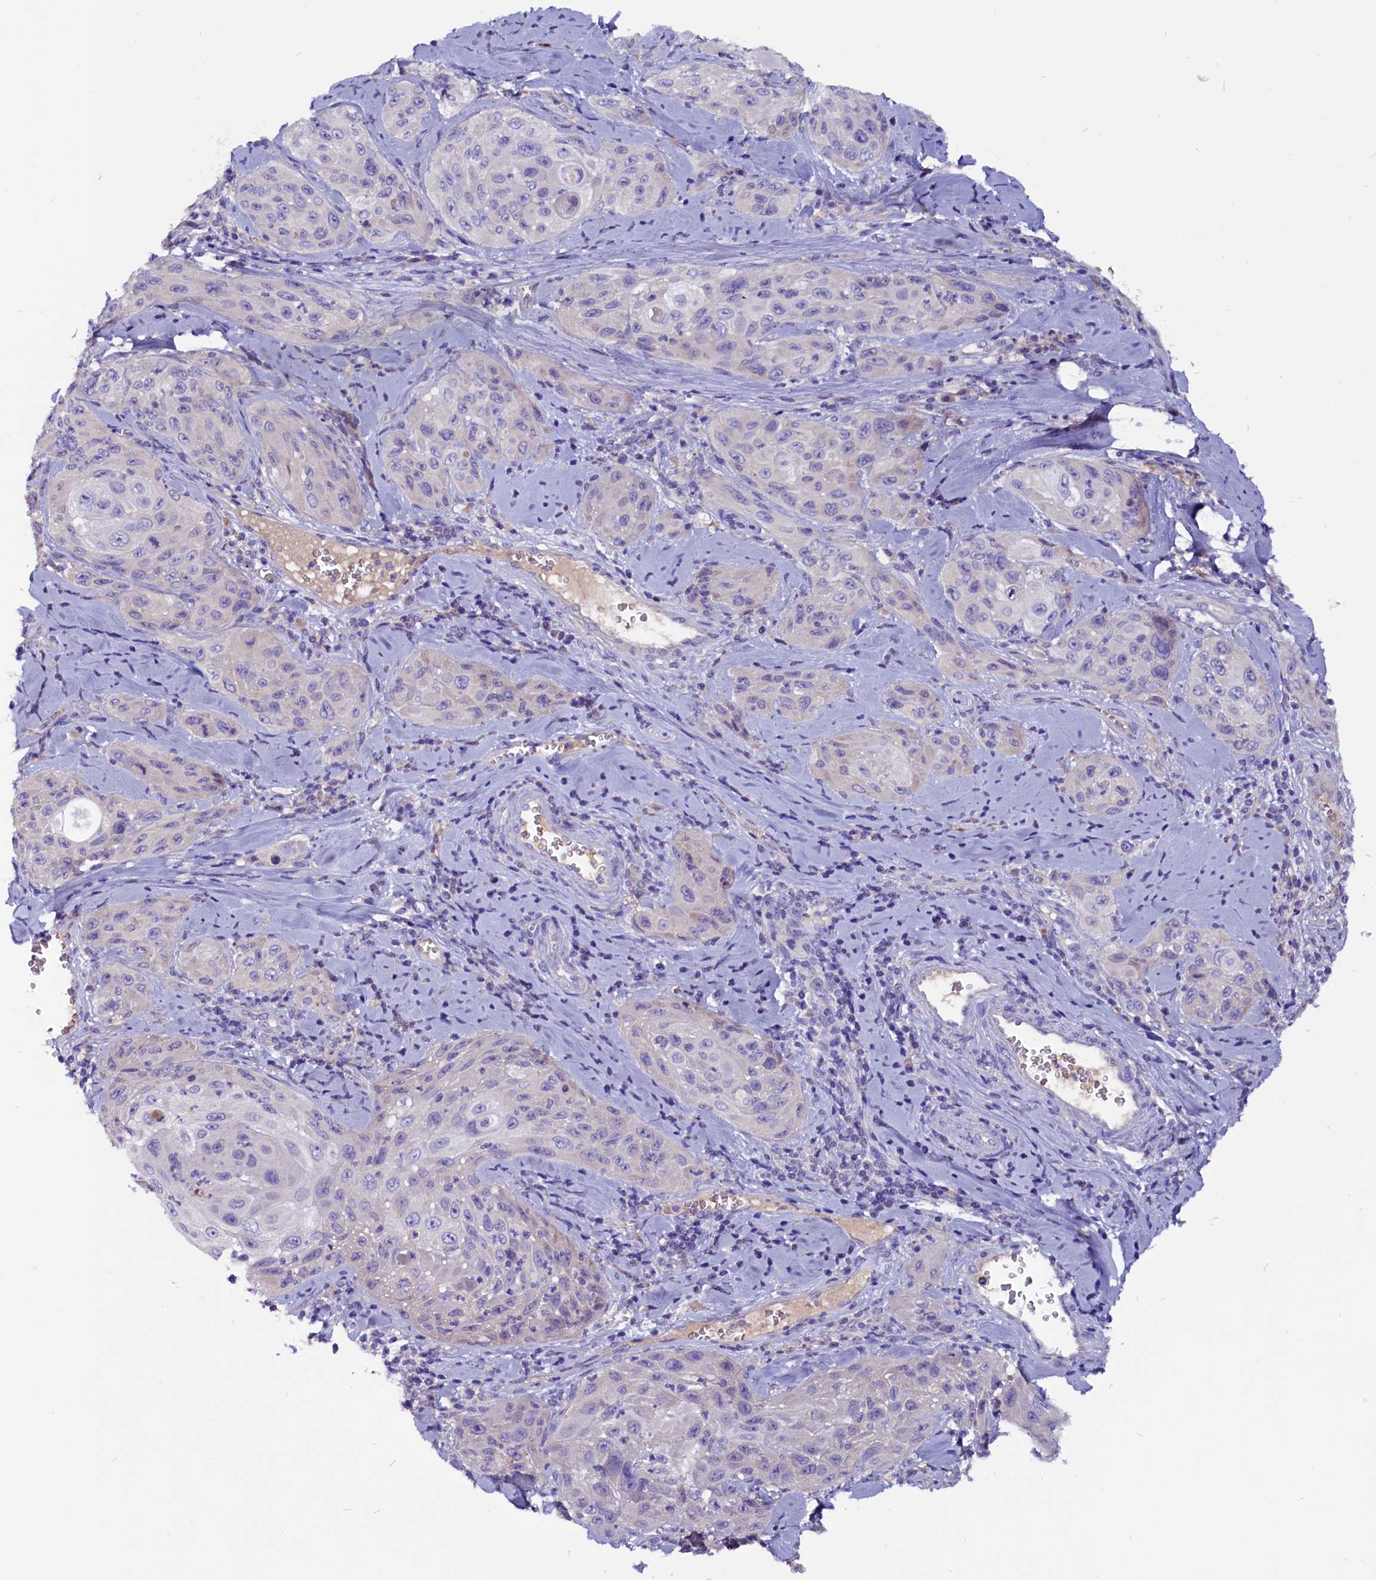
{"staining": {"intensity": "negative", "quantity": "none", "location": "none"}, "tissue": "cervical cancer", "cell_type": "Tumor cells", "image_type": "cancer", "snomed": [{"axis": "morphology", "description": "Squamous cell carcinoma, NOS"}, {"axis": "topography", "description": "Cervix"}], "caption": "DAB (3,3'-diaminobenzidine) immunohistochemical staining of squamous cell carcinoma (cervical) reveals no significant staining in tumor cells. (Stains: DAB (3,3'-diaminobenzidine) IHC with hematoxylin counter stain, Microscopy: brightfield microscopy at high magnification).", "gene": "CCBE1", "patient": {"sex": "female", "age": 42}}